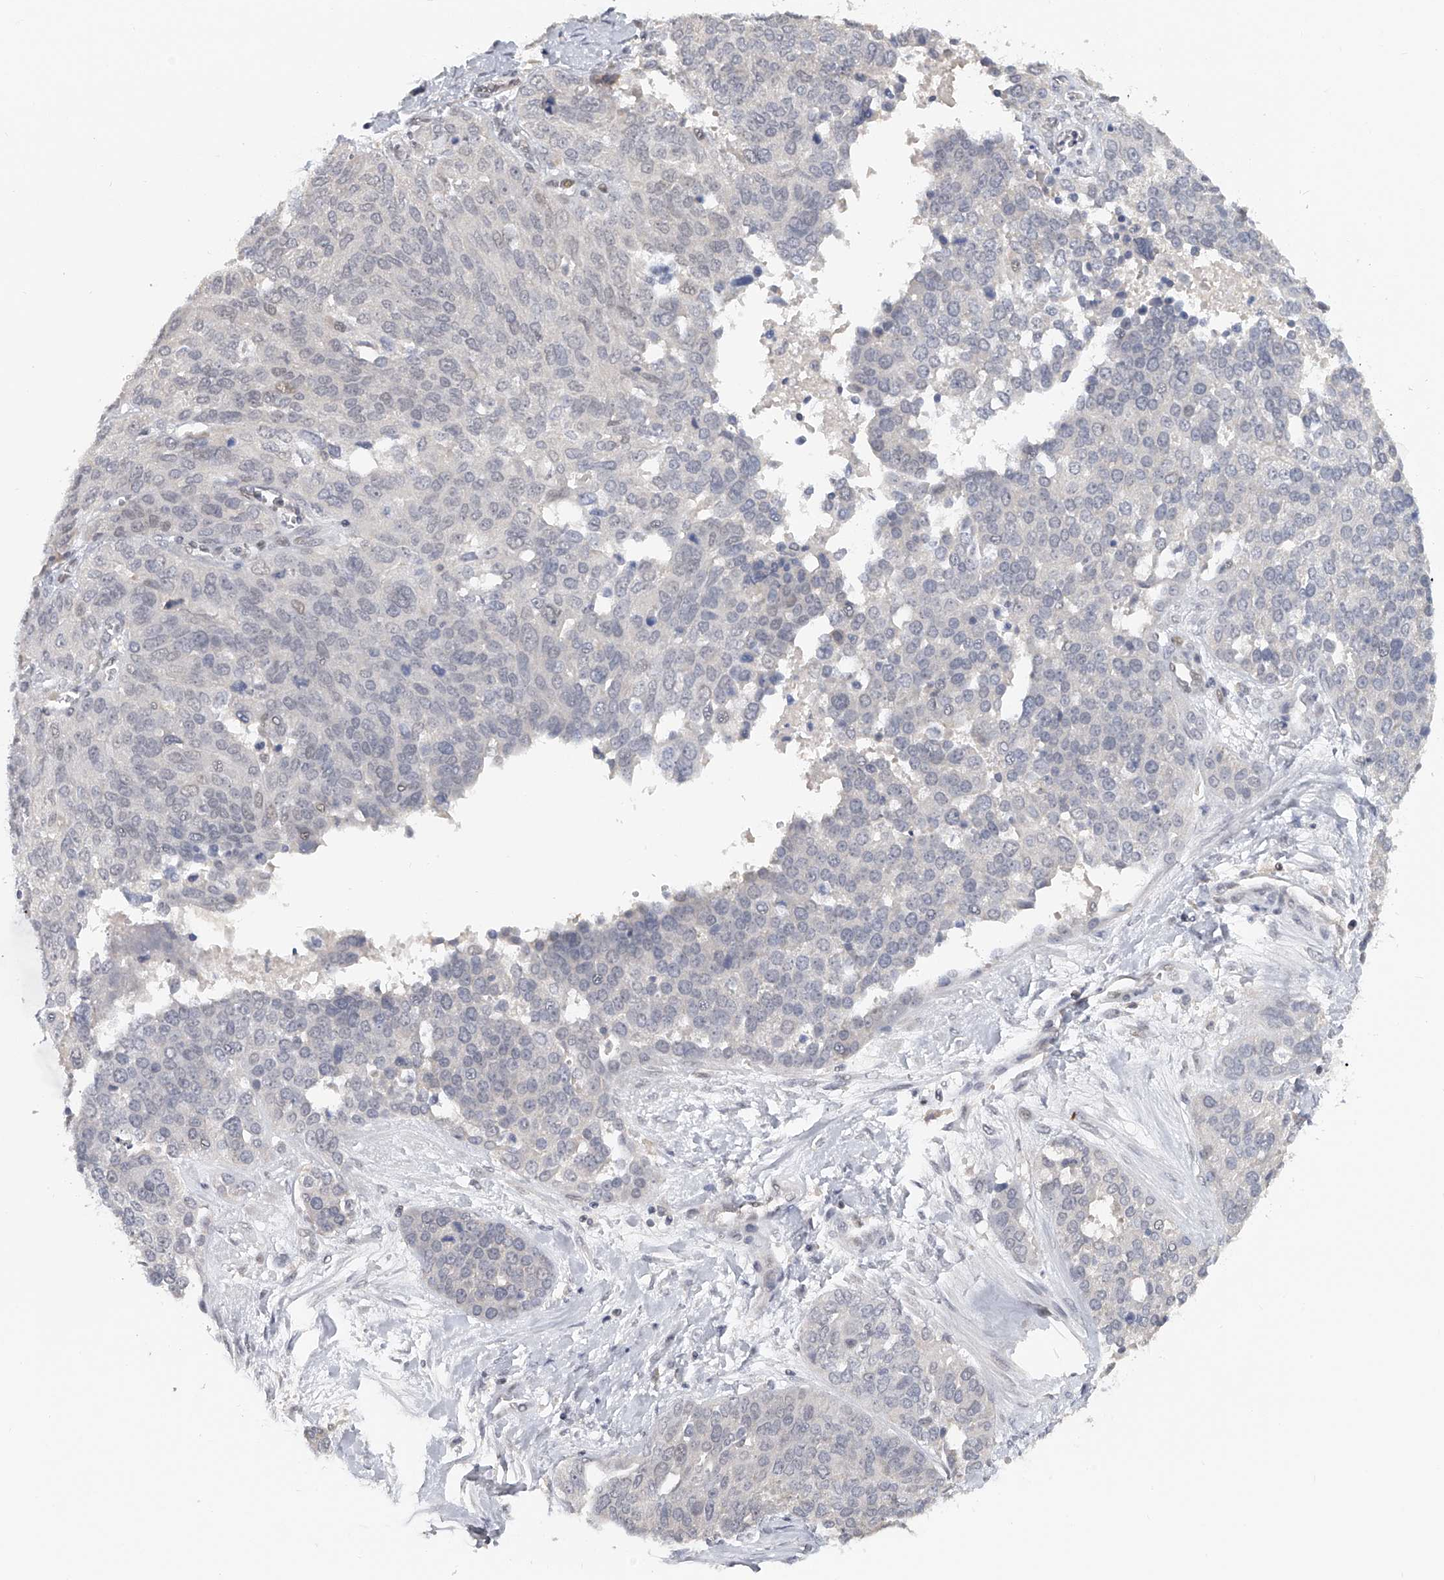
{"staining": {"intensity": "negative", "quantity": "none", "location": "none"}, "tissue": "ovarian cancer", "cell_type": "Tumor cells", "image_type": "cancer", "snomed": [{"axis": "morphology", "description": "Cystadenocarcinoma, serous, NOS"}, {"axis": "topography", "description": "Ovary"}], "caption": "This is a histopathology image of immunohistochemistry staining of ovarian cancer (serous cystadenocarcinoma), which shows no expression in tumor cells. (DAB (3,3'-diaminobenzidine) immunohistochemistry, high magnification).", "gene": "DDX43", "patient": {"sex": "female", "age": 44}}